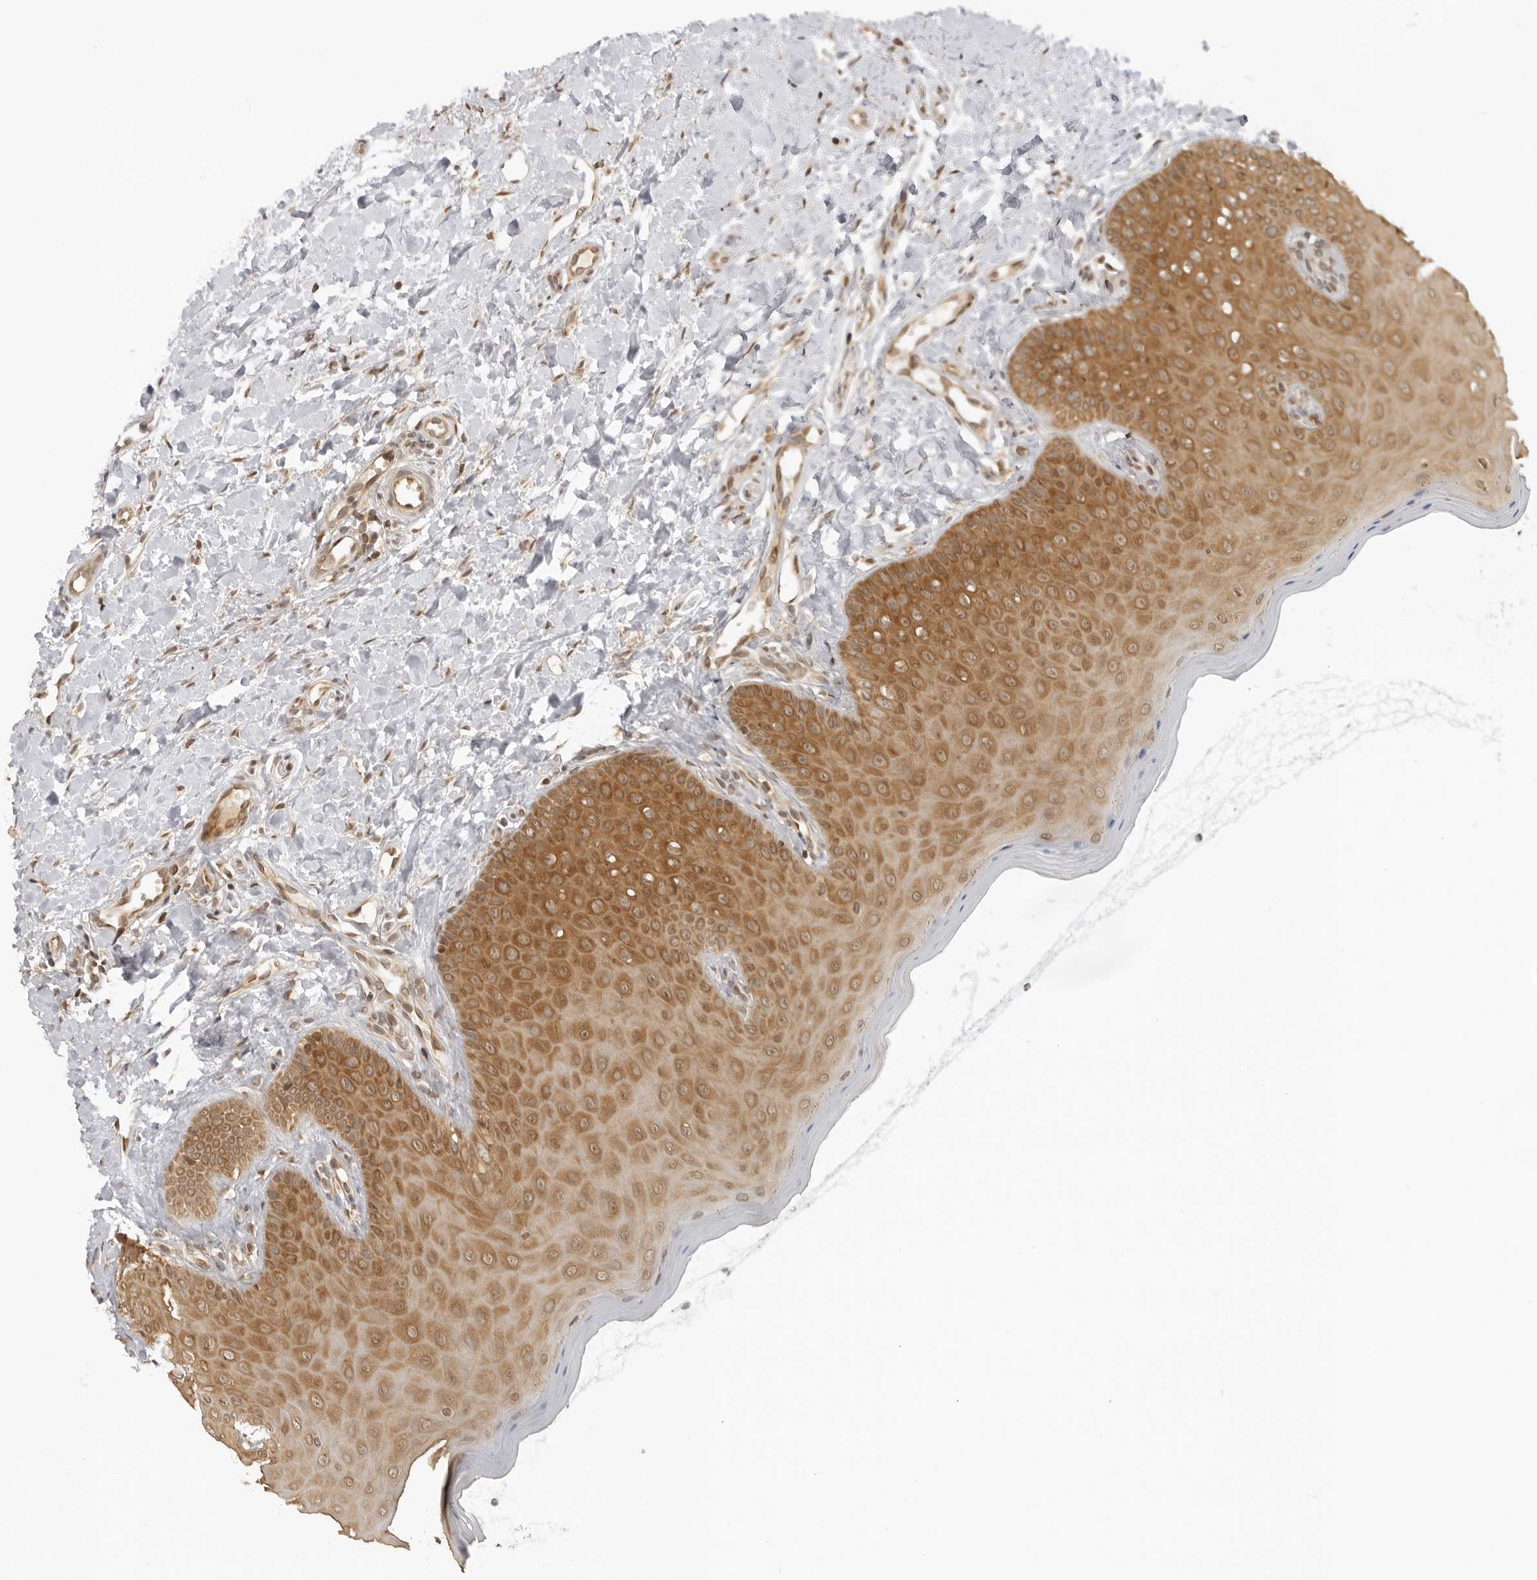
{"staining": {"intensity": "moderate", "quantity": ">75%", "location": "cytoplasmic/membranous"}, "tissue": "oral mucosa", "cell_type": "Squamous epithelial cells", "image_type": "normal", "snomed": [{"axis": "morphology", "description": "Normal tissue, NOS"}, {"axis": "topography", "description": "Oral tissue"}], "caption": "Protein positivity by IHC reveals moderate cytoplasmic/membranous positivity in about >75% of squamous epithelial cells in benign oral mucosa.", "gene": "PRRC2C", "patient": {"sex": "female", "age": 31}}